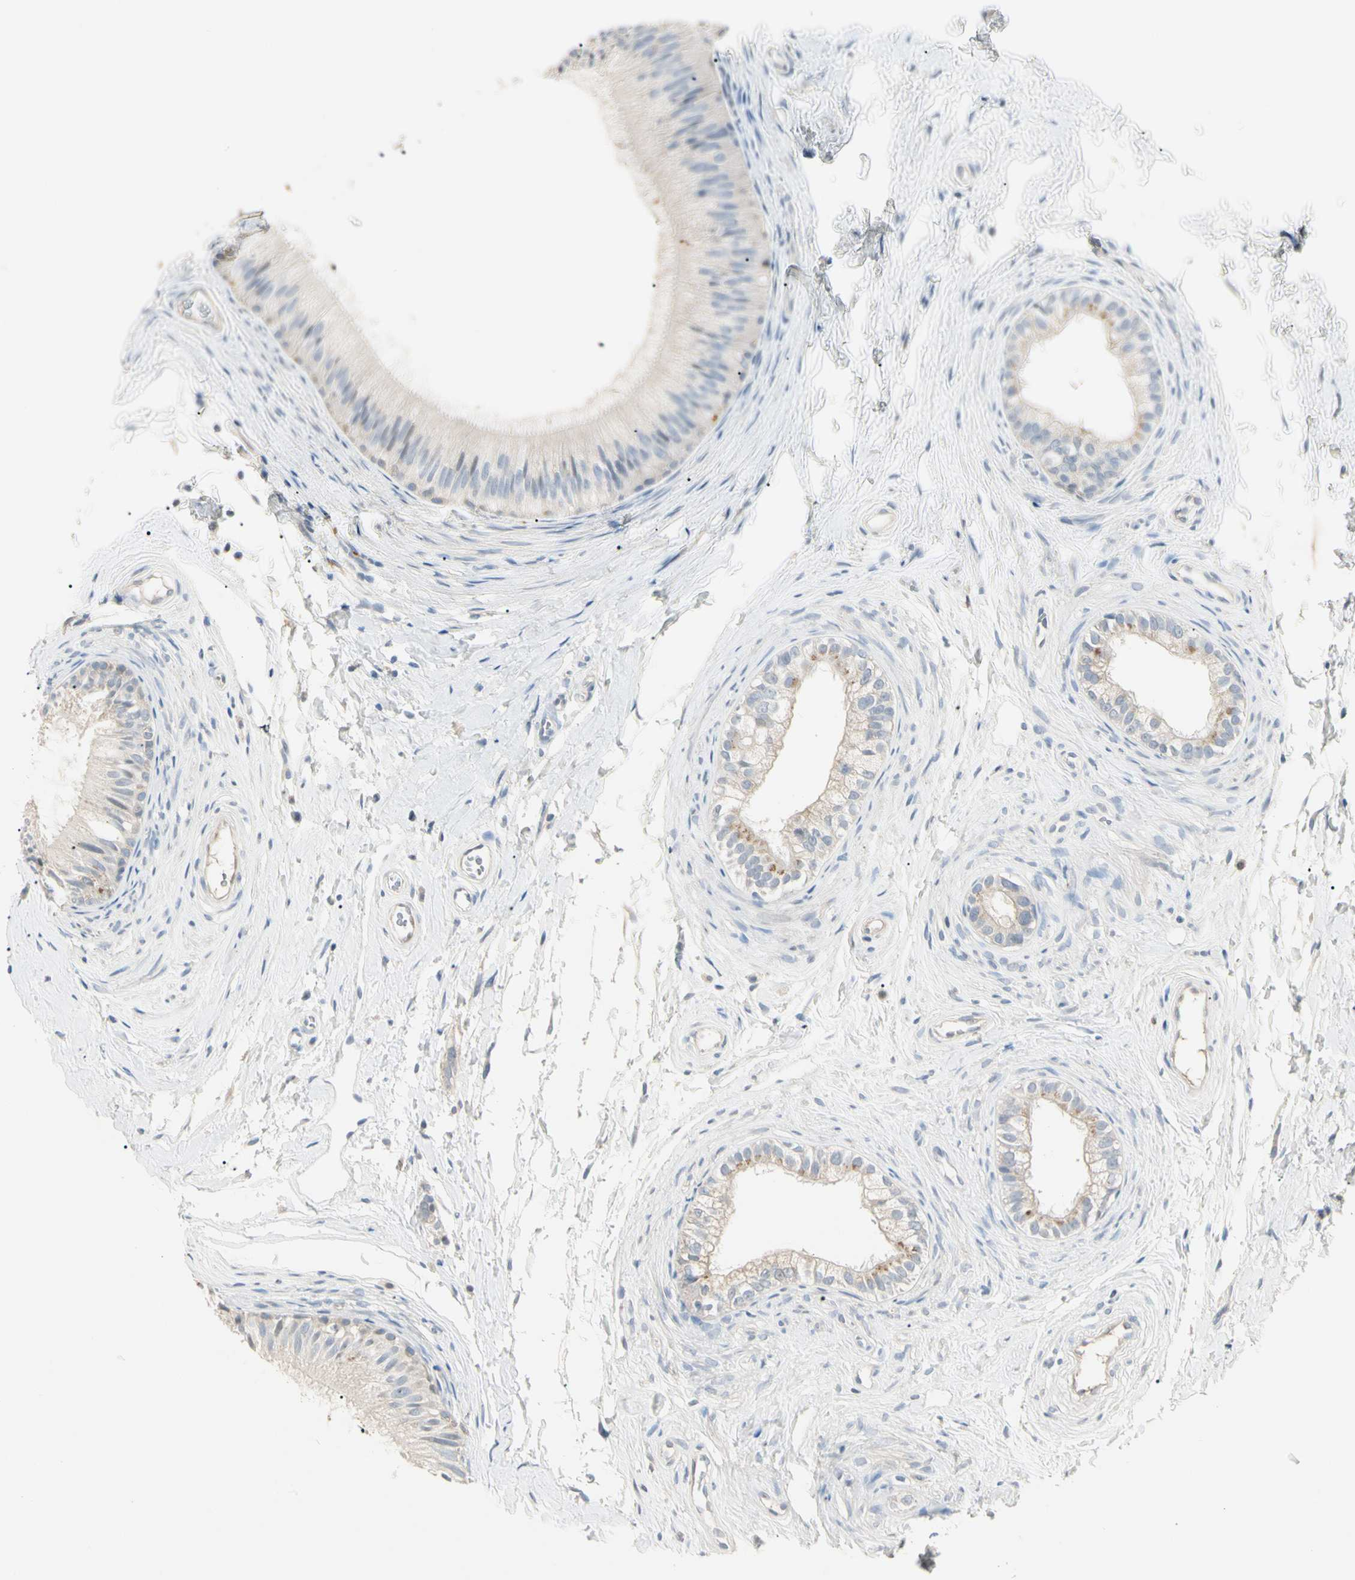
{"staining": {"intensity": "moderate", "quantity": "<25%", "location": "cytoplasmic/membranous"}, "tissue": "epididymis", "cell_type": "Glandular cells", "image_type": "normal", "snomed": [{"axis": "morphology", "description": "Normal tissue, NOS"}, {"axis": "topography", "description": "Epididymis"}], "caption": "Immunohistochemical staining of benign epididymis displays moderate cytoplasmic/membranous protein positivity in approximately <25% of glandular cells.", "gene": "PRSS21", "patient": {"sex": "male", "age": 56}}